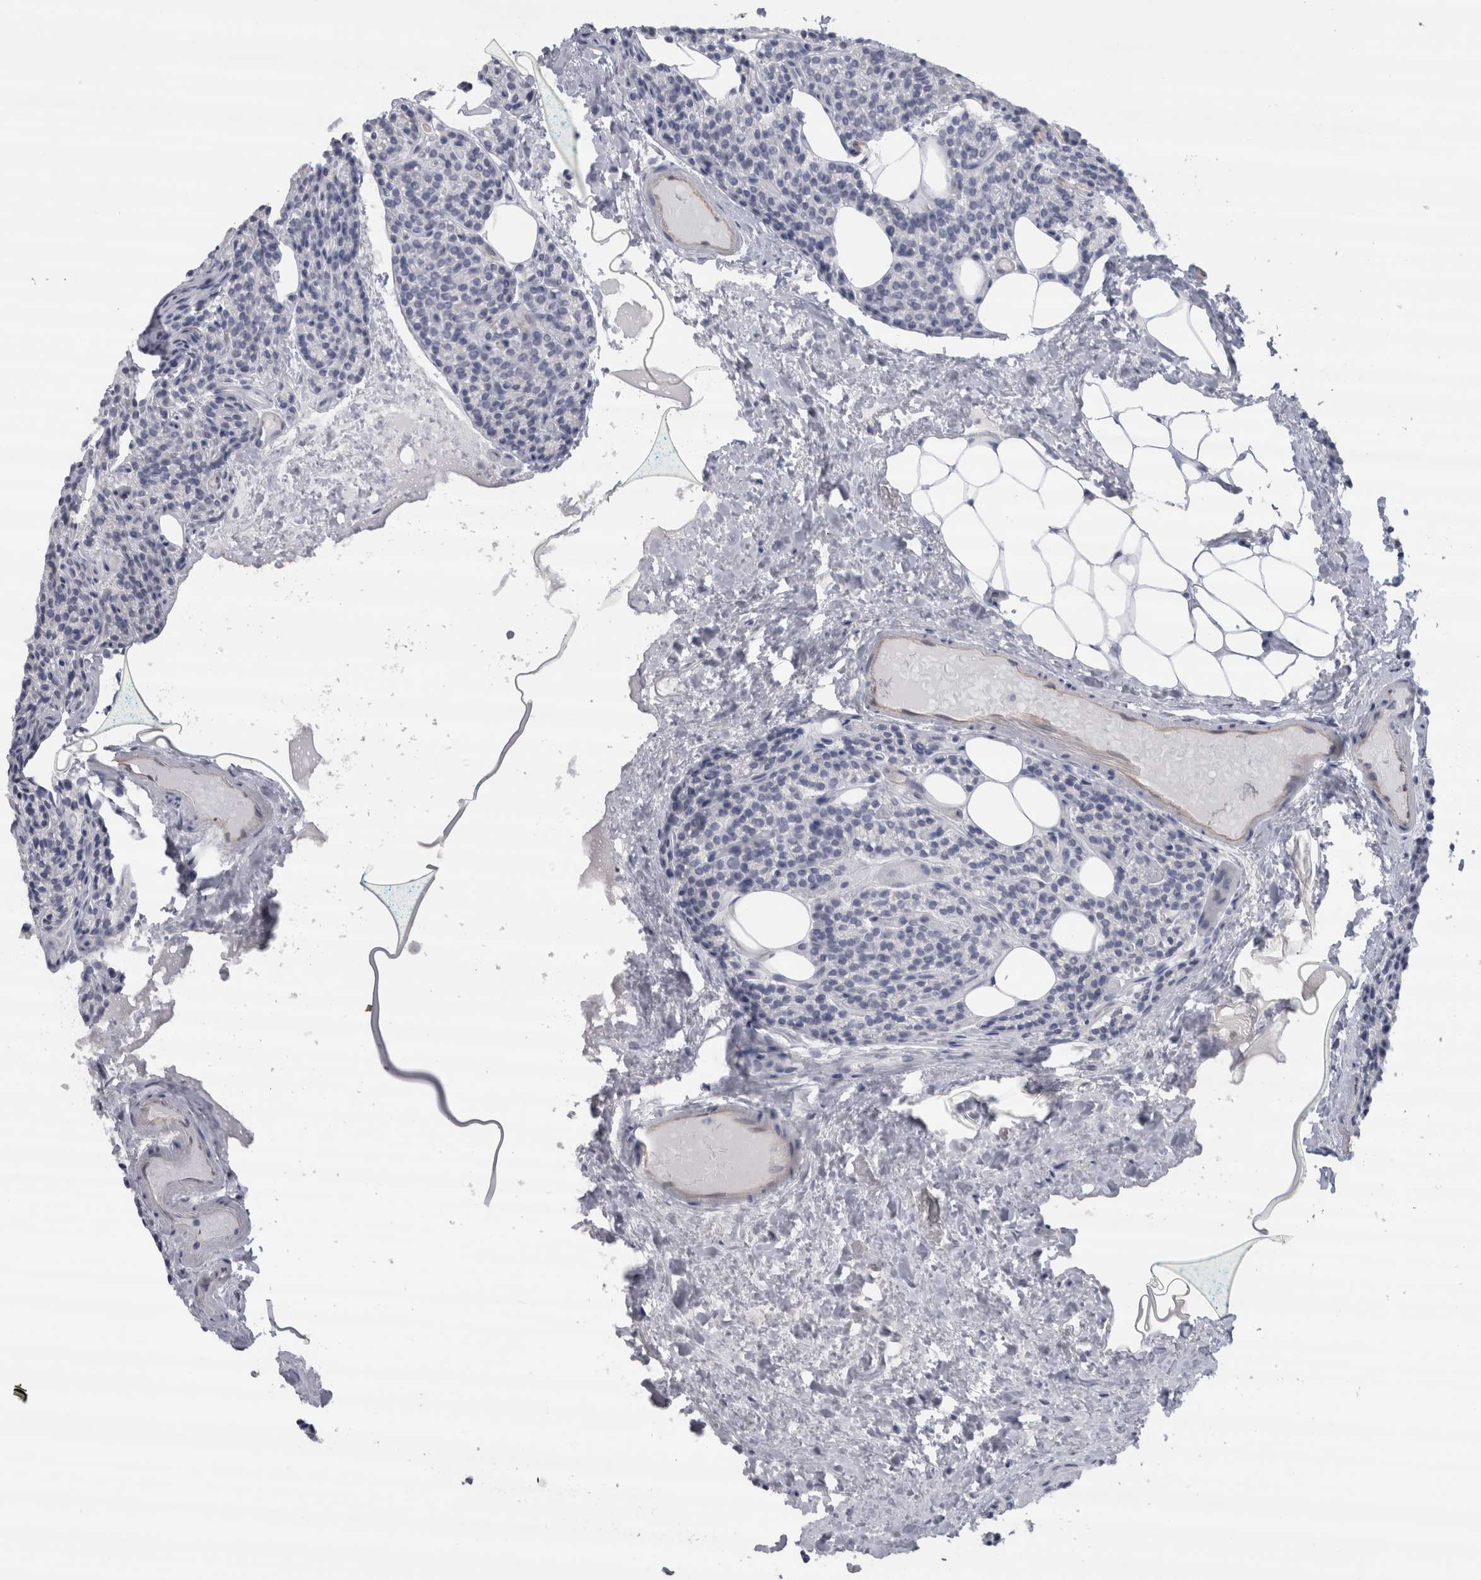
{"staining": {"intensity": "negative", "quantity": "none", "location": "none"}, "tissue": "parathyroid gland", "cell_type": "Glandular cells", "image_type": "normal", "snomed": [{"axis": "morphology", "description": "Normal tissue, NOS"}, {"axis": "topography", "description": "Parathyroid gland"}], "caption": "This is an immunohistochemistry (IHC) image of normal human parathyroid gland. There is no expression in glandular cells.", "gene": "CDH17", "patient": {"sex": "female", "age": 85}}